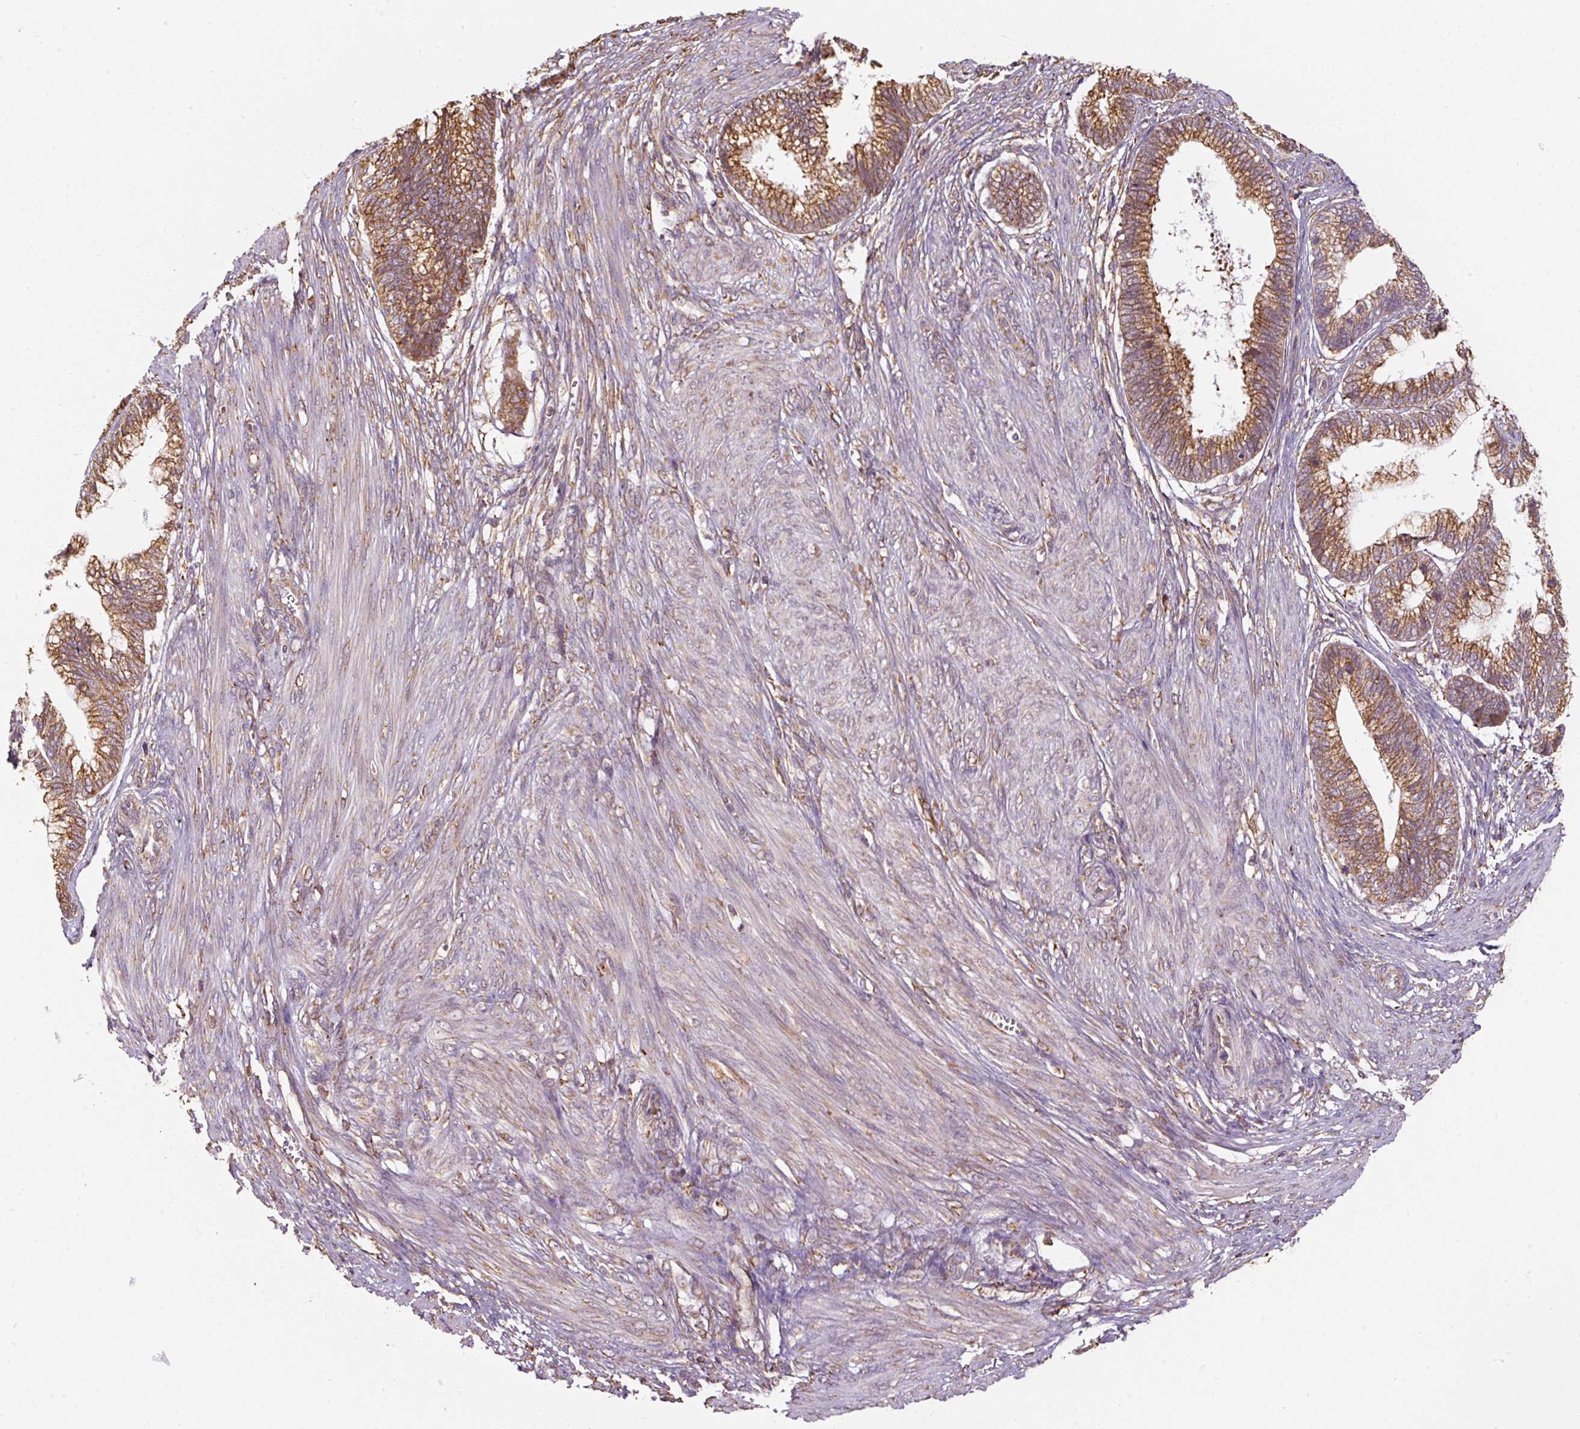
{"staining": {"intensity": "moderate", "quantity": ">75%", "location": "cytoplasmic/membranous"}, "tissue": "cervical cancer", "cell_type": "Tumor cells", "image_type": "cancer", "snomed": [{"axis": "morphology", "description": "Adenocarcinoma, NOS"}, {"axis": "topography", "description": "Cervix"}], "caption": "Human cervical cancer (adenocarcinoma) stained for a protein (brown) displays moderate cytoplasmic/membranous positive staining in about >75% of tumor cells.", "gene": "PRKCSH", "patient": {"sex": "female", "age": 44}}